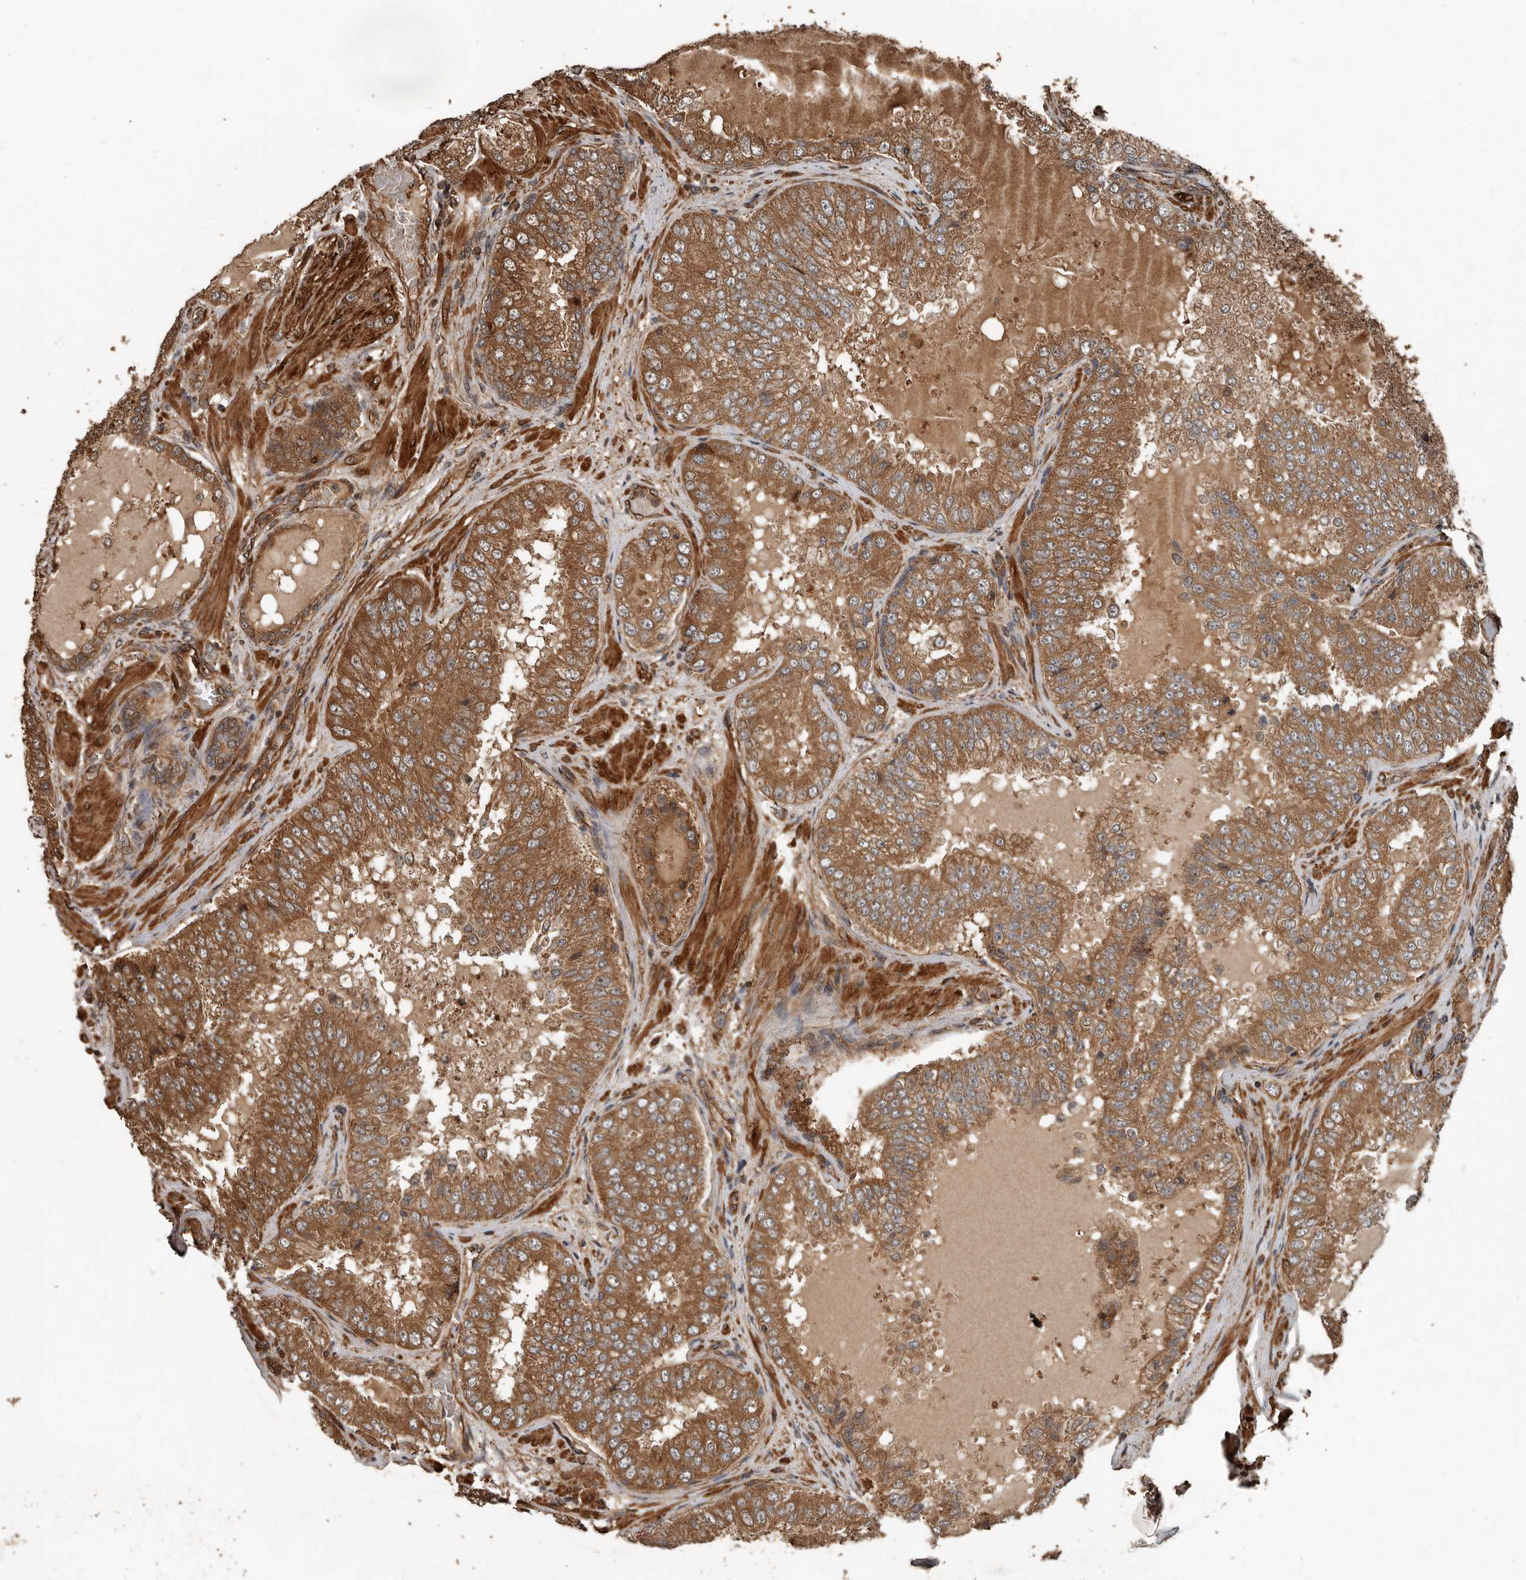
{"staining": {"intensity": "strong", "quantity": ">75%", "location": "cytoplasmic/membranous"}, "tissue": "prostate cancer", "cell_type": "Tumor cells", "image_type": "cancer", "snomed": [{"axis": "morphology", "description": "Adenocarcinoma, High grade"}, {"axis": "topography", "description": "Prostate"}], "caption": "About >75% of tumor cells in human adenocarcinoma (high-grade) (prostate) display strong cytoplasmic/membranous protein staining as visualized by brown immunohistochemical staining.", "gene": "YOD1", "patient": {"sex": "male", "age": 58}}